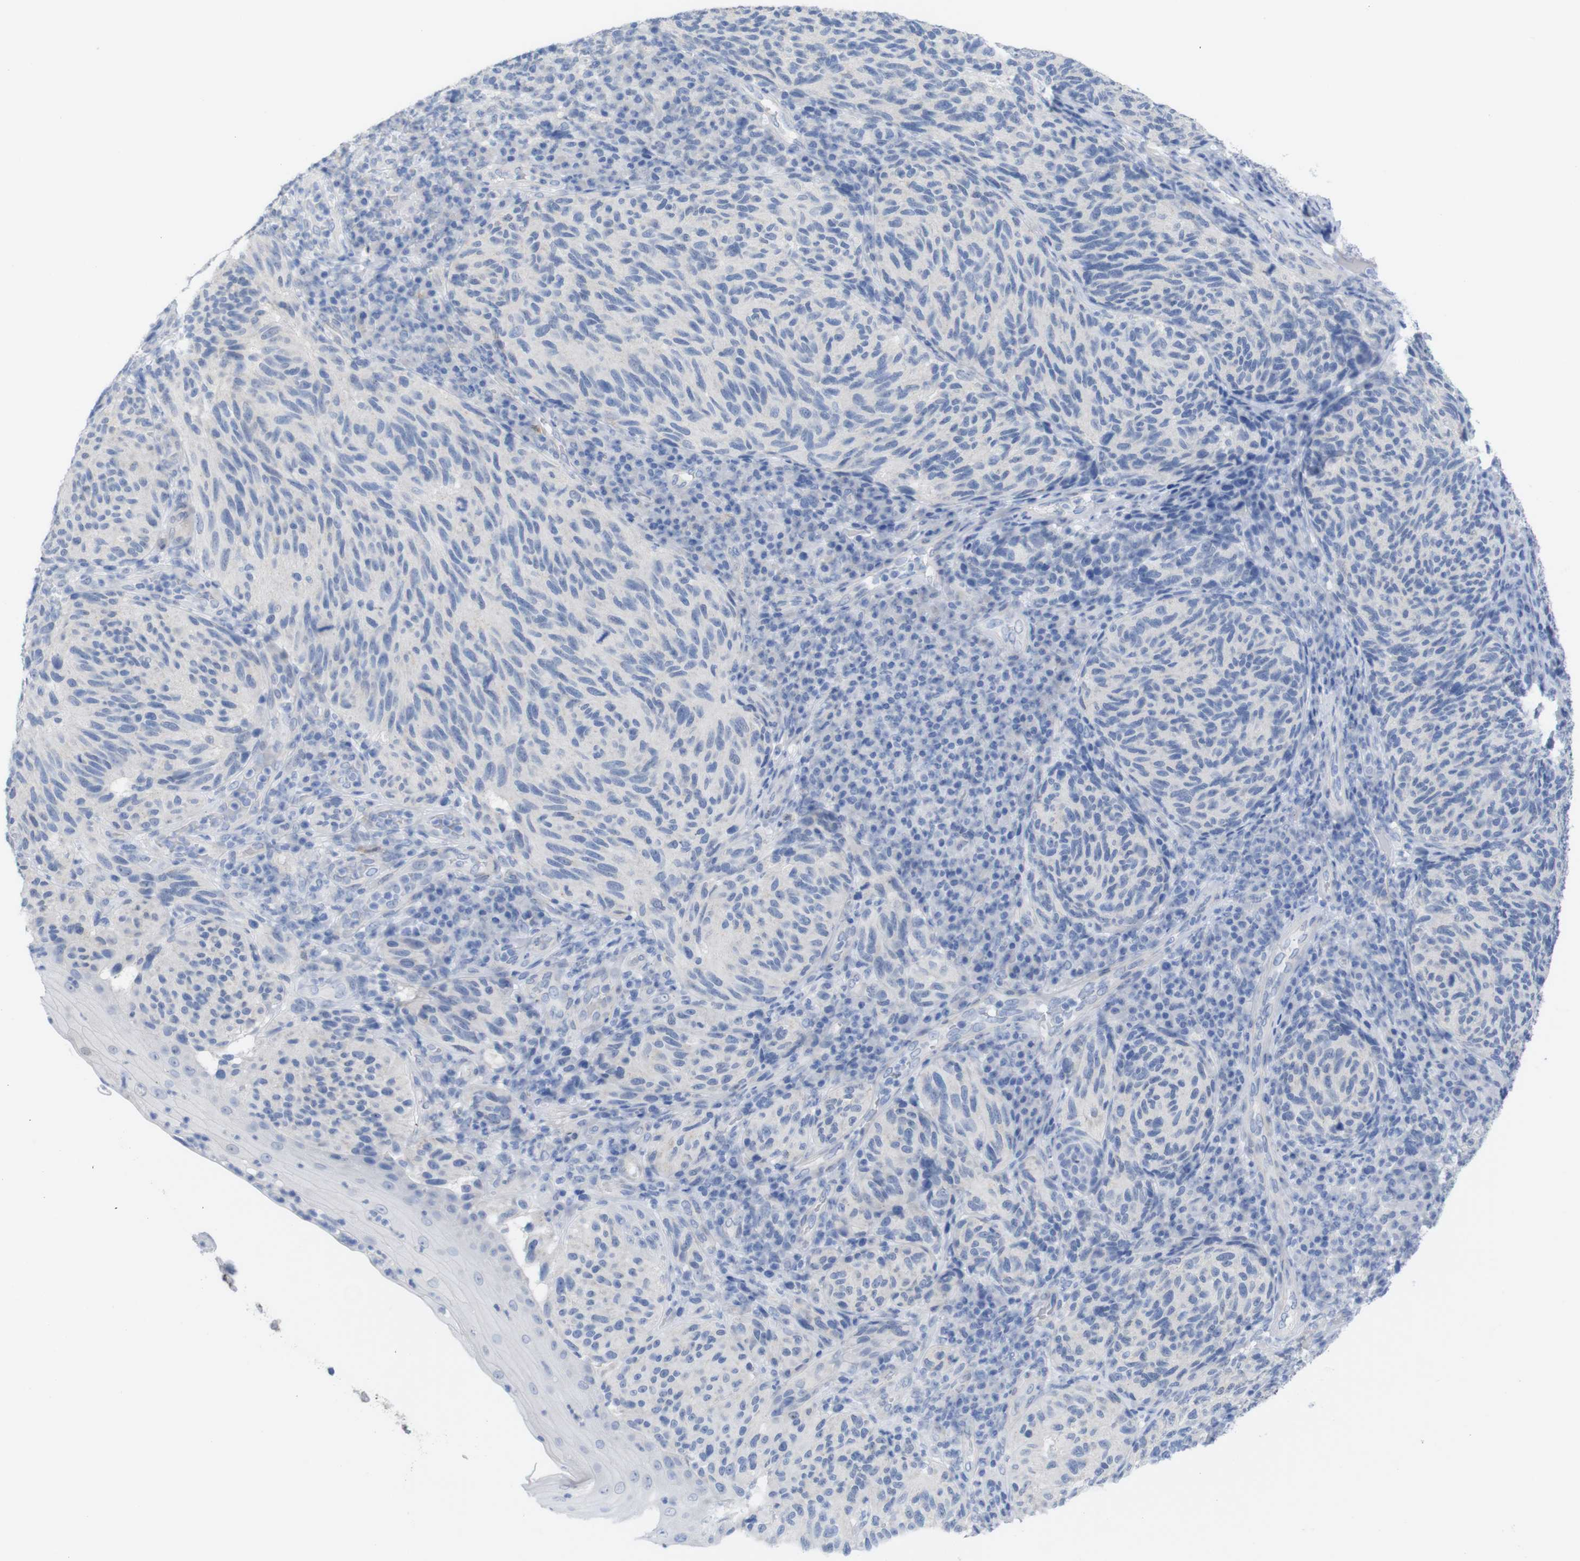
{"staining": {"intensity": "negative", "quantity": "none", "location": "none"}, "tissue": "melanoma", "cell_type": "Tumor cells", "image_type": "cancer", "snomed": [{"axis": "morphology", "description": "Malignant melanoma, NOS"}, {"axis": "topography", "description": "Skin"}], "caption": "Photomicrograph shows no protein positivity in tumor cells of melanoma tissue. (DAB (3,3'-diaminobenzidine) immunohistochemistry (IHC), high magnification).", "gene": "PNMA1", "patient": {"sex": "female", "age": 73}}